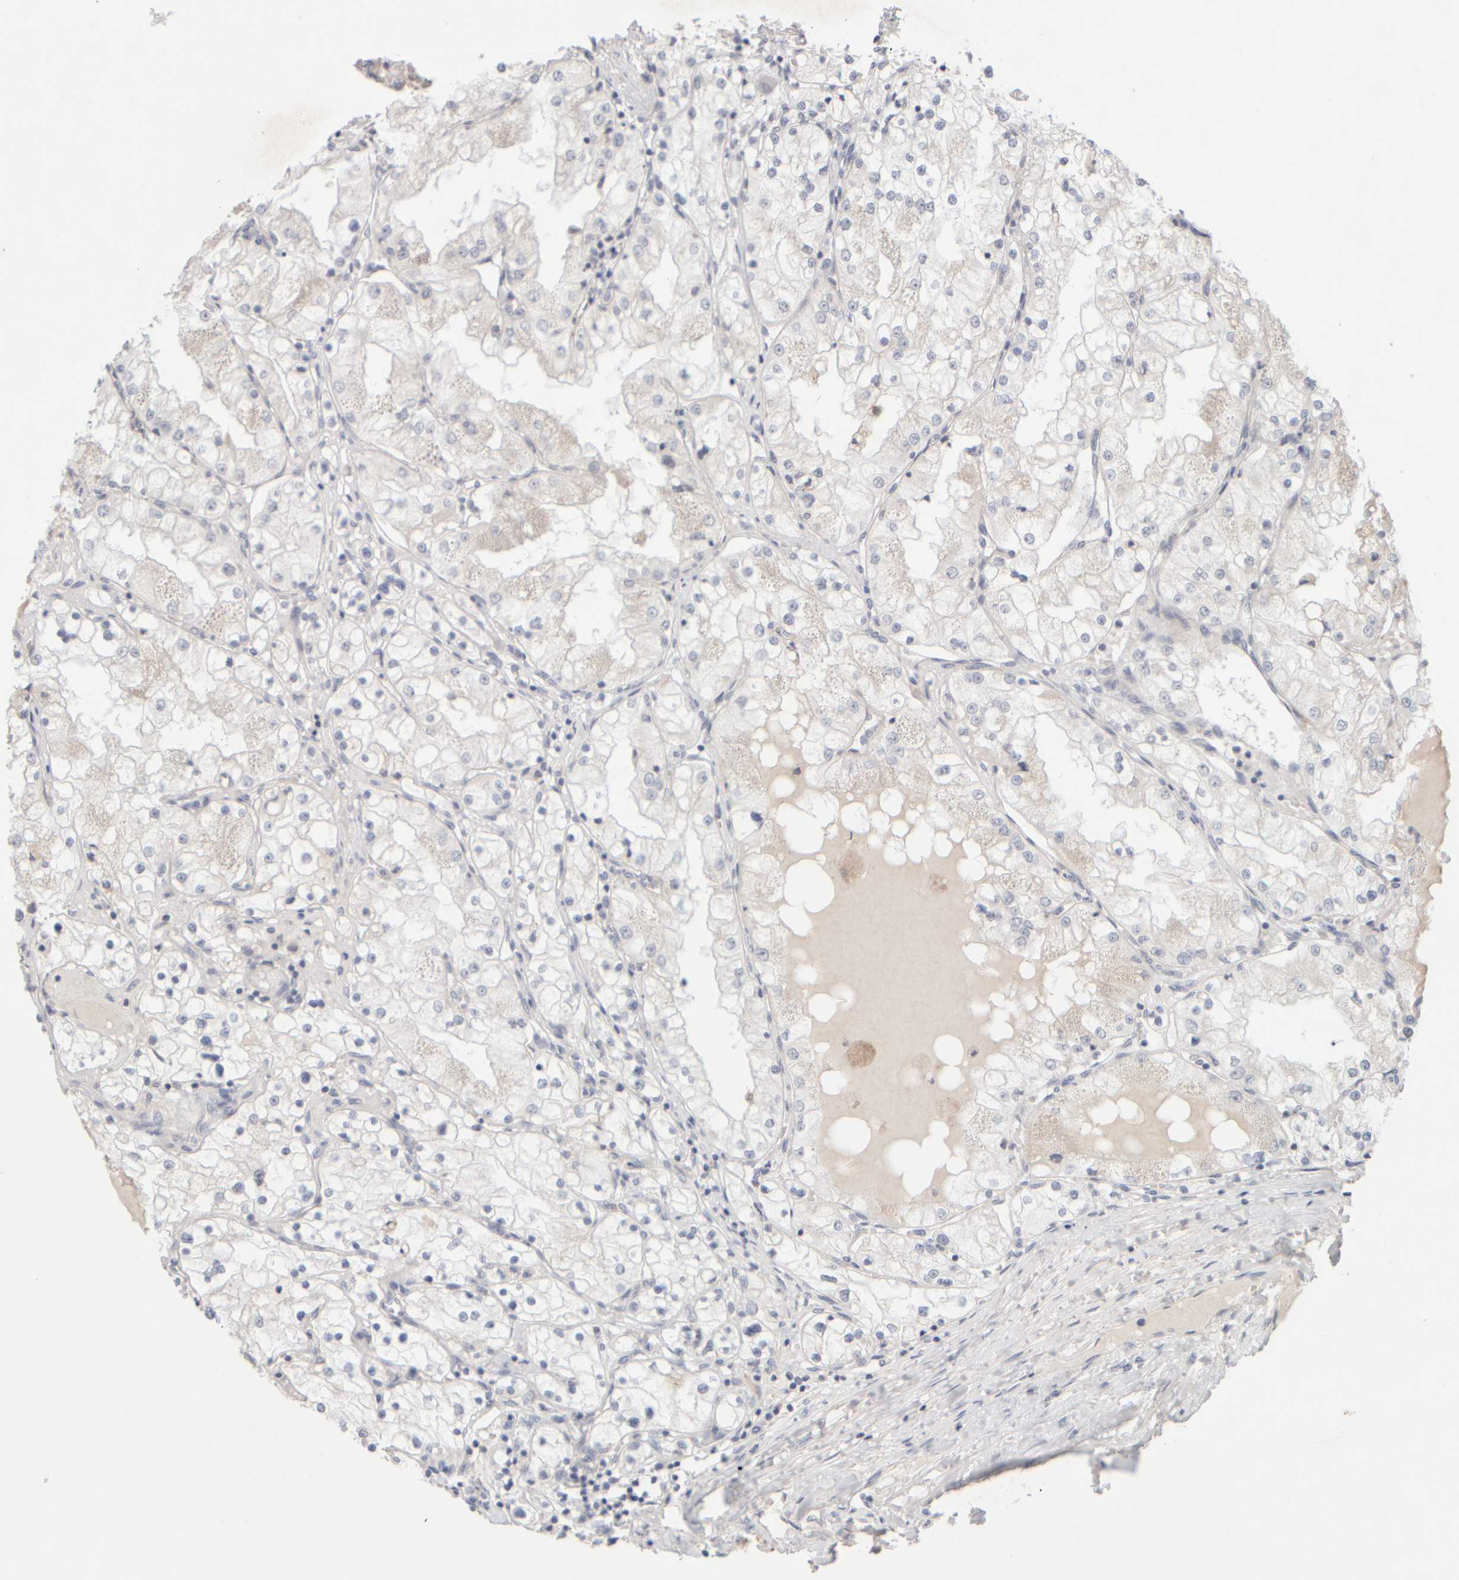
{"staining": {"intensity": "negative", "quantity": "none", "location": "none"}, "tissue": "renal cancer", "cell_type": "Tumor cells", "image_type": "cancer", "snomed": [{"axis": "morphology", "description": "Adenocarcinoma, NOS"}, {"axis": "topography", "description": "Kidney"}], "caption": "Immunohistochemical staining of renal cancer demonstrates no significant expression in tumor cells.", "gene": "ZNF112", "patient": {"sex": "male", "age": 68}}